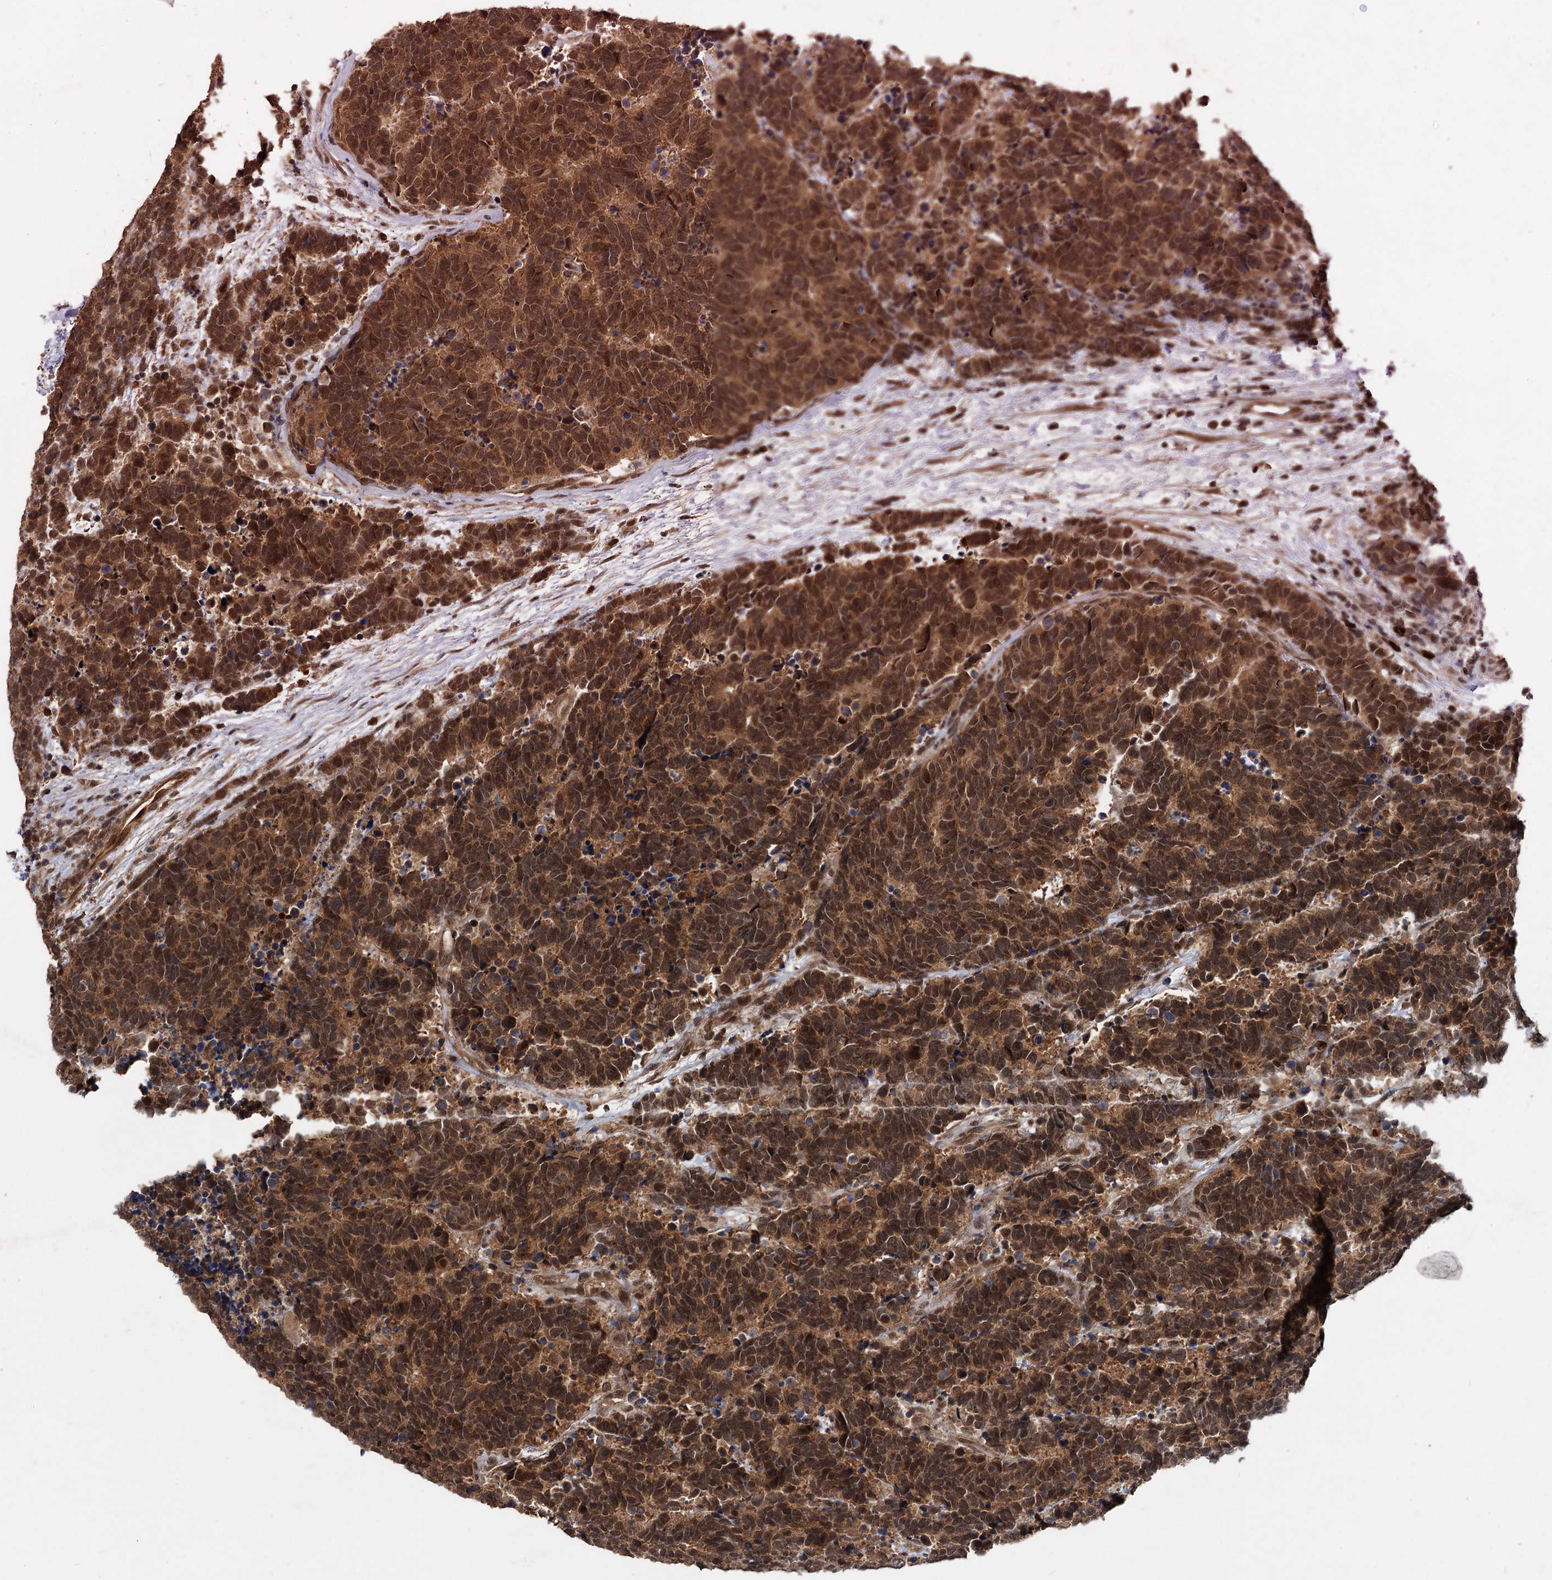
{"staining": {"intensity": "moderate", "quantity": ">75%", "location": "cytoplasmic/membranous,nuclear"}, "tissue": "carcinoid", "cell_type": "Tumor cells", "image_type": "cancer", "snomed": [{"axis": "morphology", "description": "Carcinoma, NOS"}, {"axis": "morphology", "description": "Carcinoid, malignant, NOS"}, {"axis": "topography", "description": "Urinary bladder"}], "caption": "Immunohistochemistry (IHC) micrograph of human carcinoid stained for a protein (brown), which reveals medium levels of moderate cytoplasmic/membranous and nuclear expression in approximately >75% of tumor cells.", "gene": "KANSL2", "patient": {"sex": "male", "age": 57}}